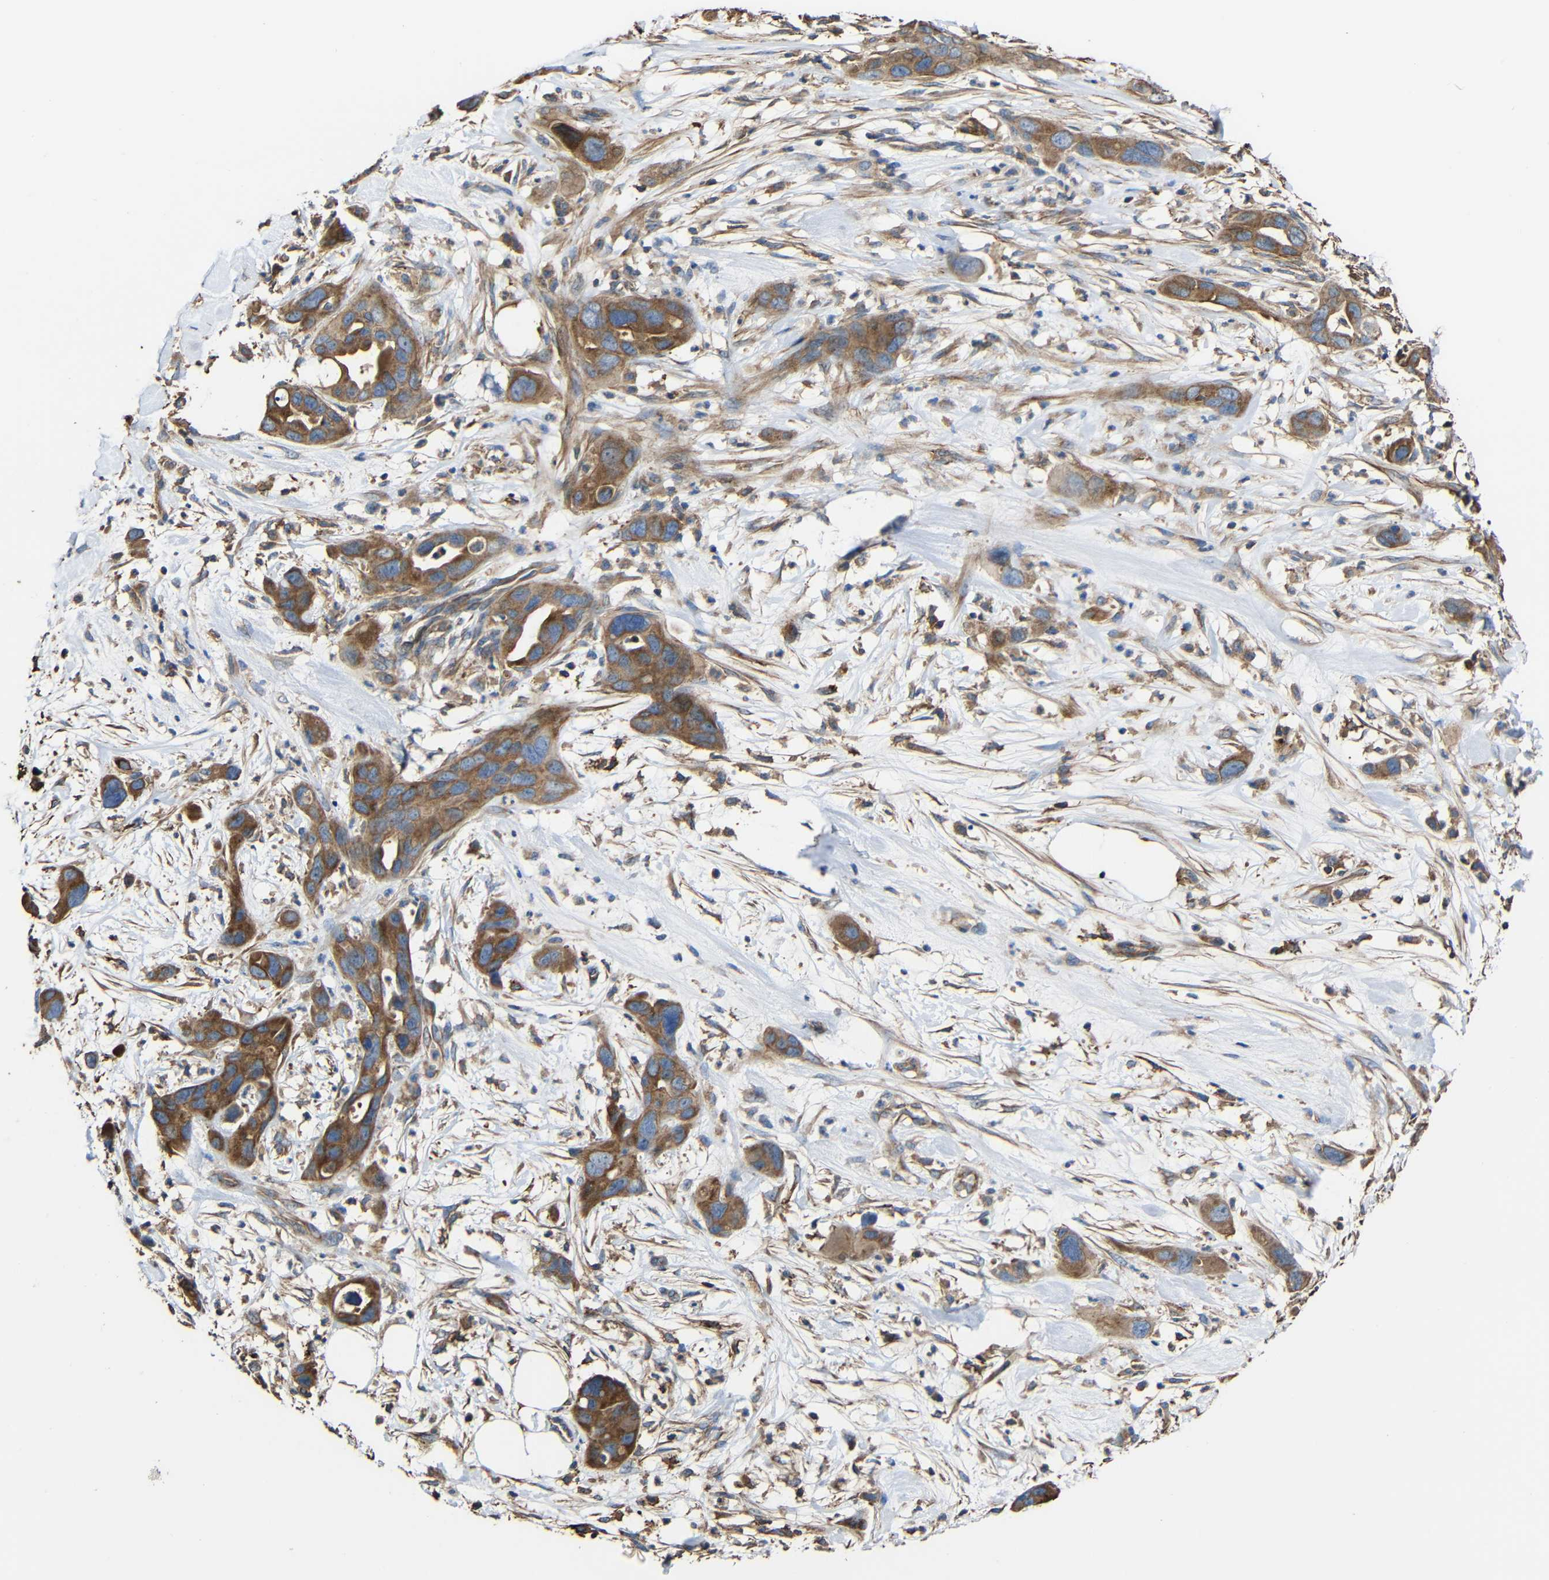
{"staining": {"intensity": "moderate", "quantity": ">75%", "location": "cytoplasmic/membranous"}, "tissue": "pancreatic cancer", "cell_type": "Tumor cells", "image_type": "cancer", "snomed": [{"axis": "morphology", "description": "Adenocarcinoma, NOS"}, {"axis": "topography", "description": "Pancreas"}], "caption": "Pancreatic cancer stained for a protein (brown) demonstrates moderate cytoplasmic/membranous positive expression in approximately >75% of tumor cells.", "gene": "RHOT2", "patient": {"sex": "female", "age": 71}}